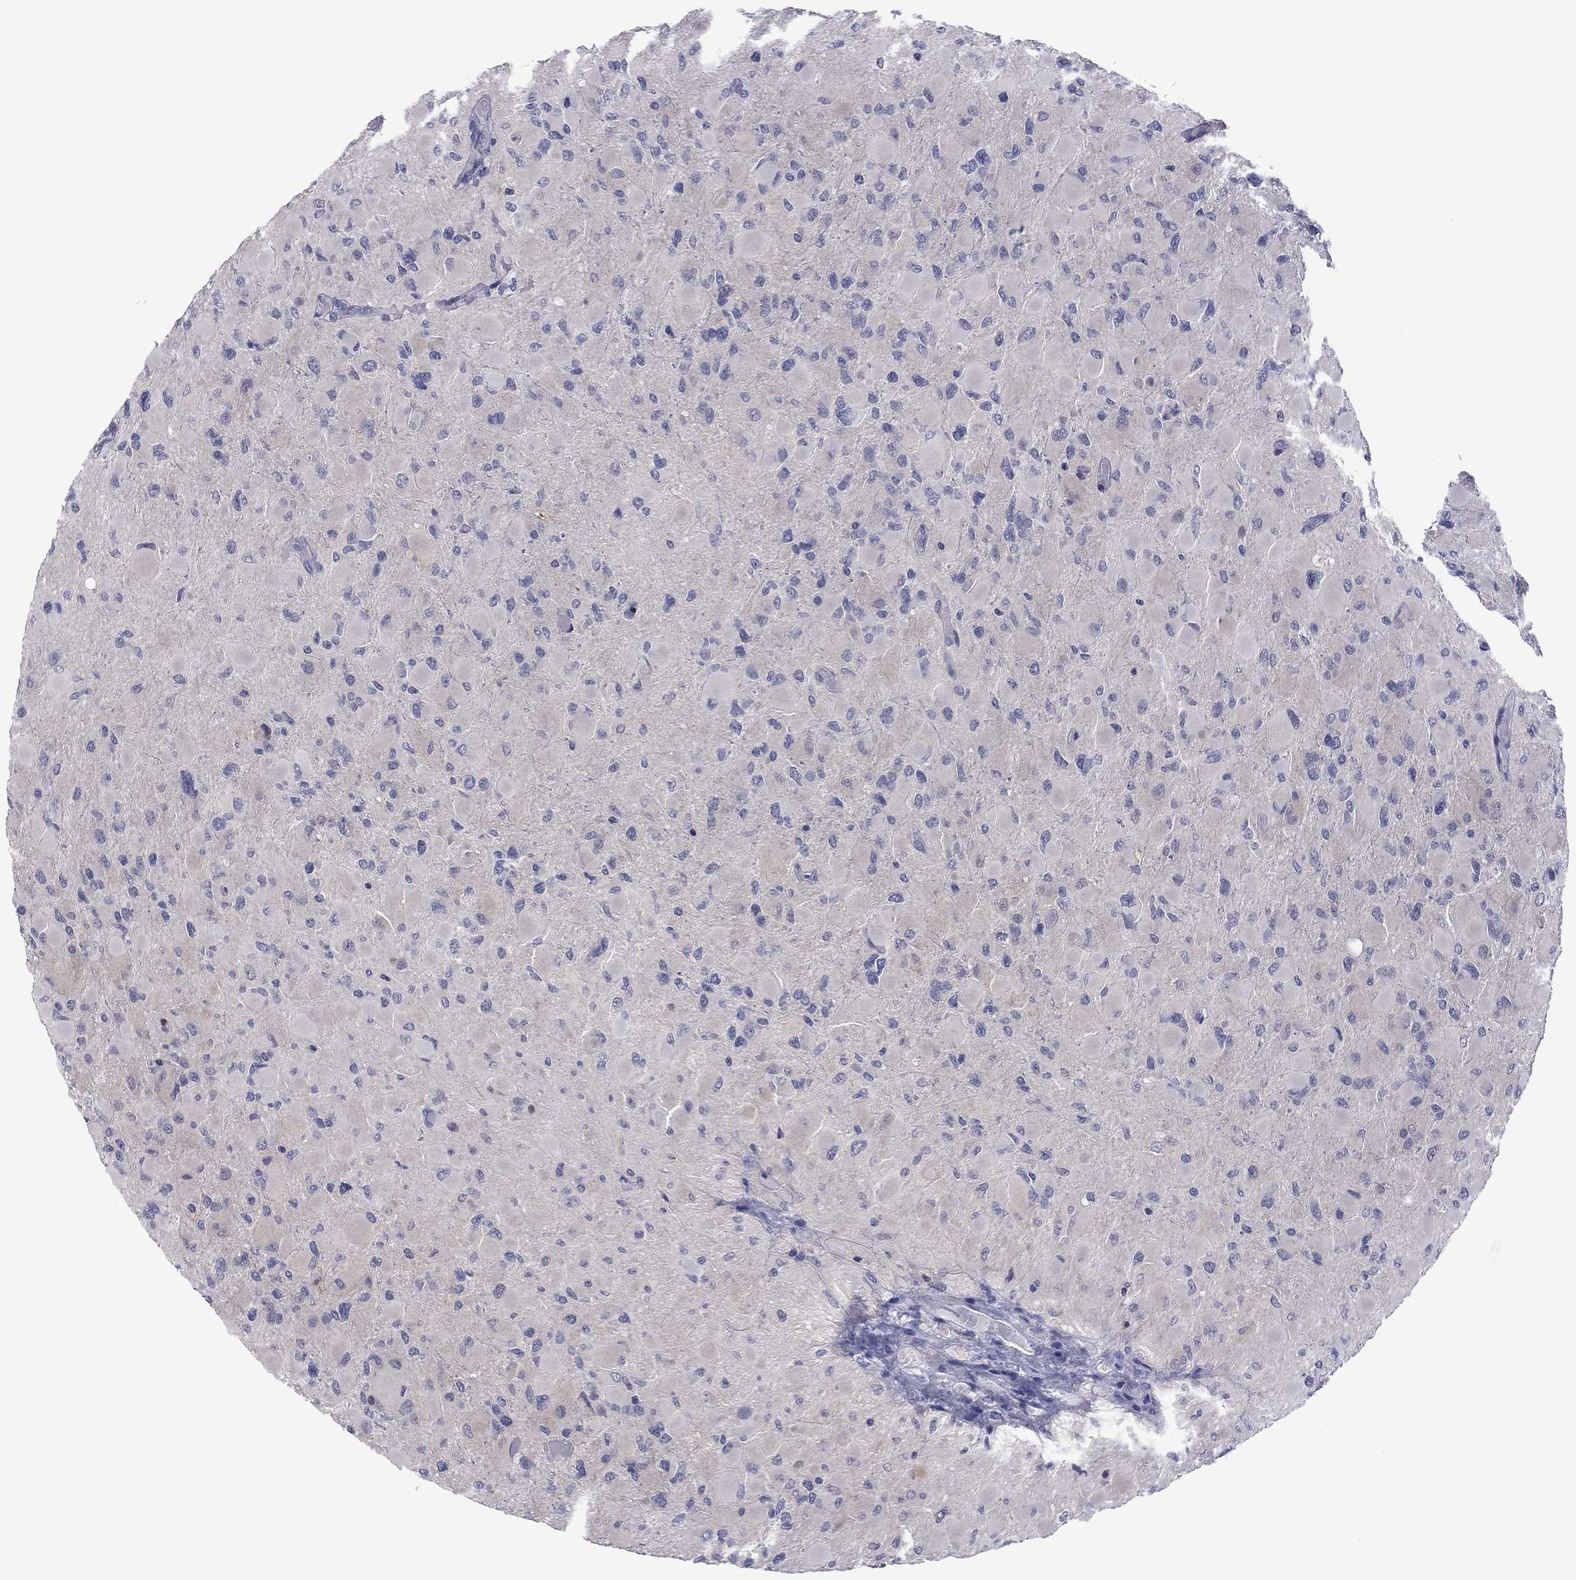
{"staining": {"intensity": "negative", "quantity": "none", "location": "none"}, "tissue": "glioma", "cell_type": "Tumor cells", "image_type": "cancer", "snomed": [{"axis": "morphology", "description": "Glioma, malignant, High grade"}, {"axis": "topography", "description": "Cerebral cortex"}], "caption": "Immunohistochemical staining of human glioma exhibits no significant staining in tumor cells. (DAB (3,3'-diaminobenzidine) IHC visualized using brightfield microscopy, high magnification).", "gene": "POU5F2", "patient": {"sex": "female", "age": 36}}